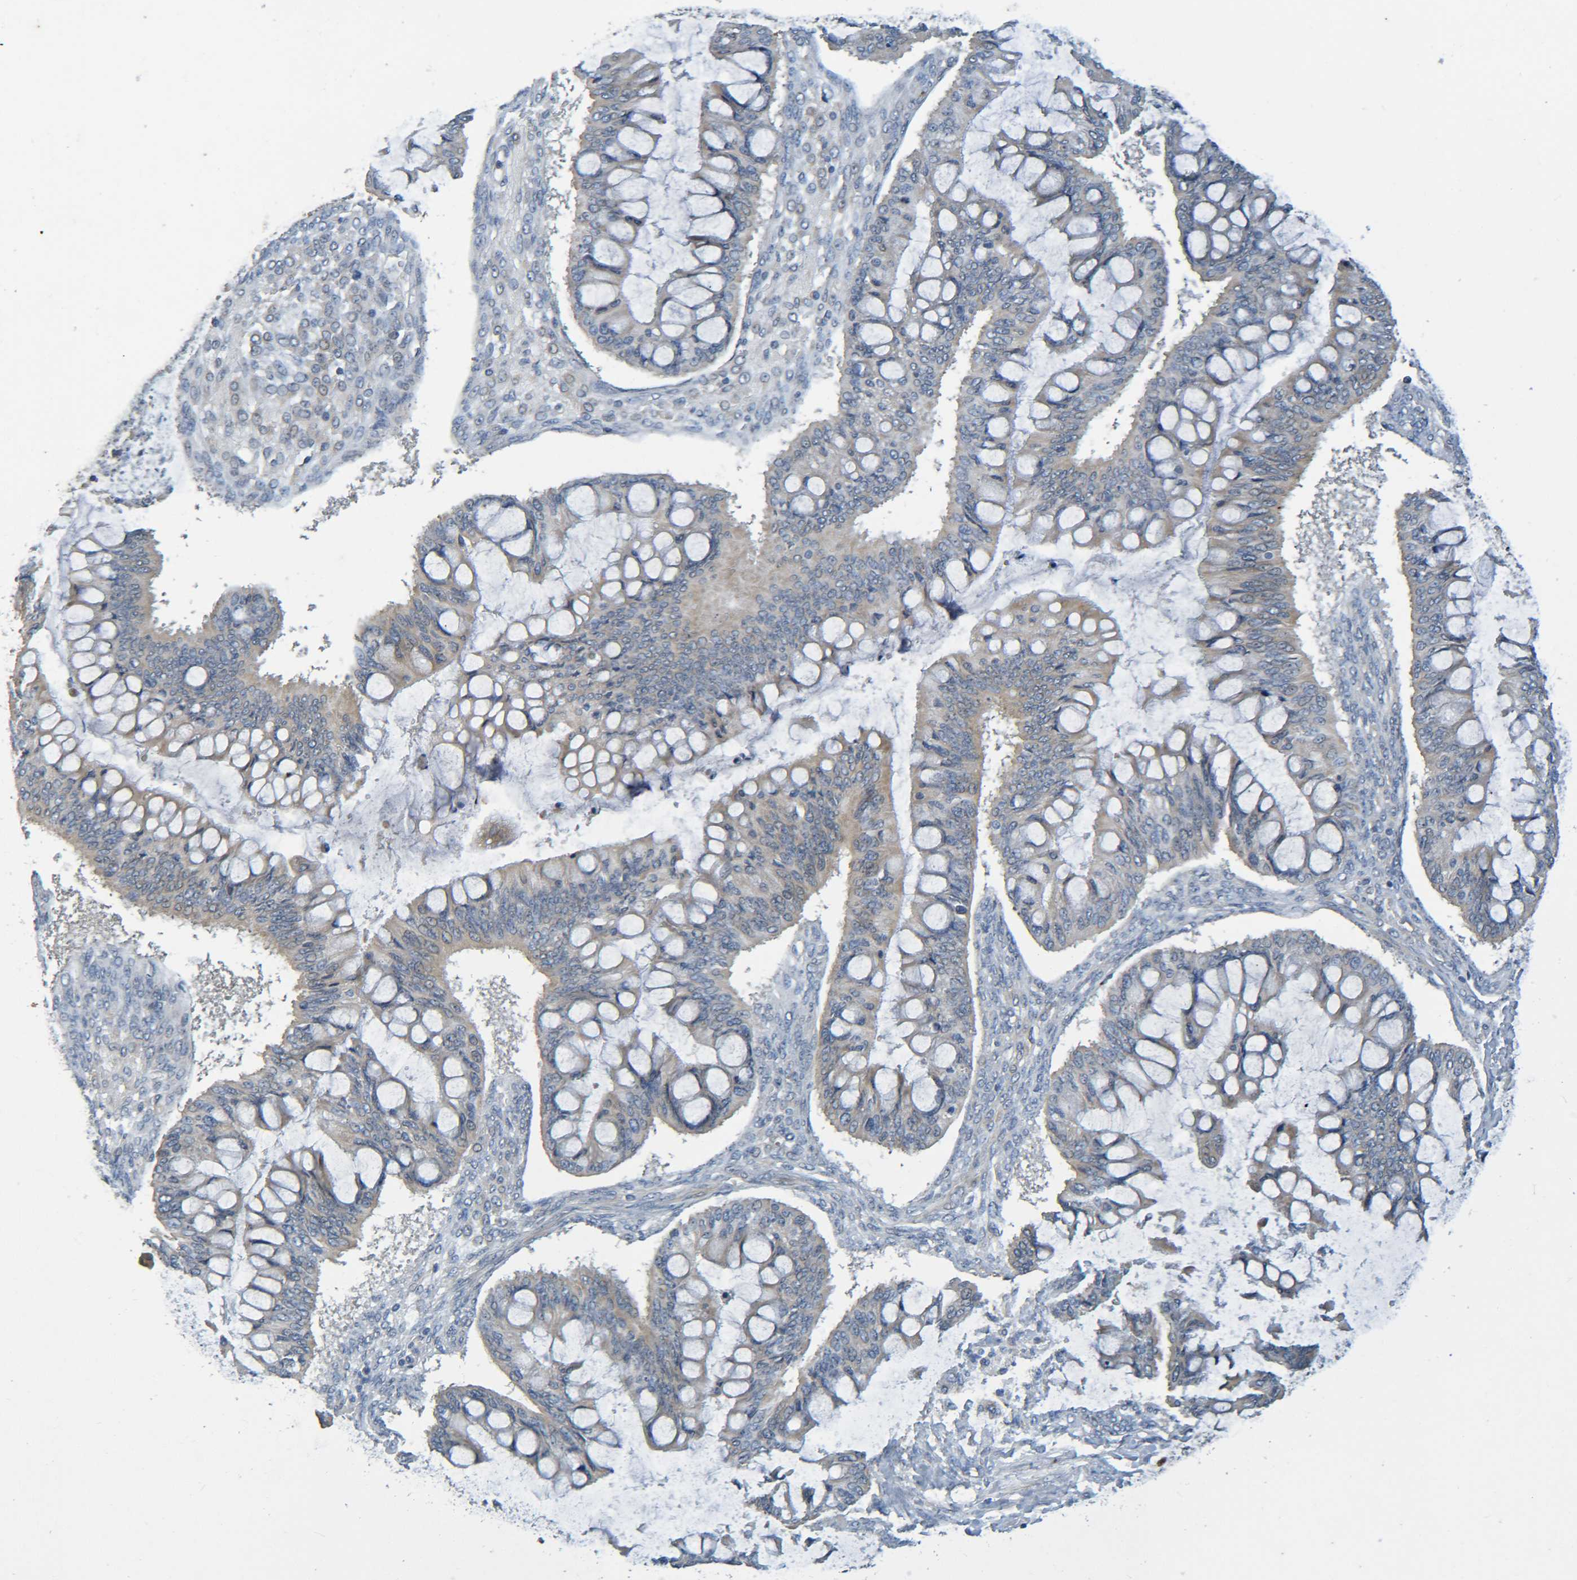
{"staining": {"intensity": "weak", "quantity": ">75%", "location": "cytoplasmic/membranous"}, "tissue": "ovarian cancer", "cell_type": "Tumor cells", "image_type": "cancer", "snomed": [{"axis": "morphology", "description": "Cystadenocarcinoma, mucinous, NOS"}, {"axis": "topography", "description": "Ovary"}], "caption": "Protein expression analysis of human ovarian cancer (mucinous cystadenocarcinoma) reveals weak cytoplasmic/membranous expression in approximately >75% of tumor cells.", "gene": "CYP4F2", "patient": {"sex": "female", "age": 73}}